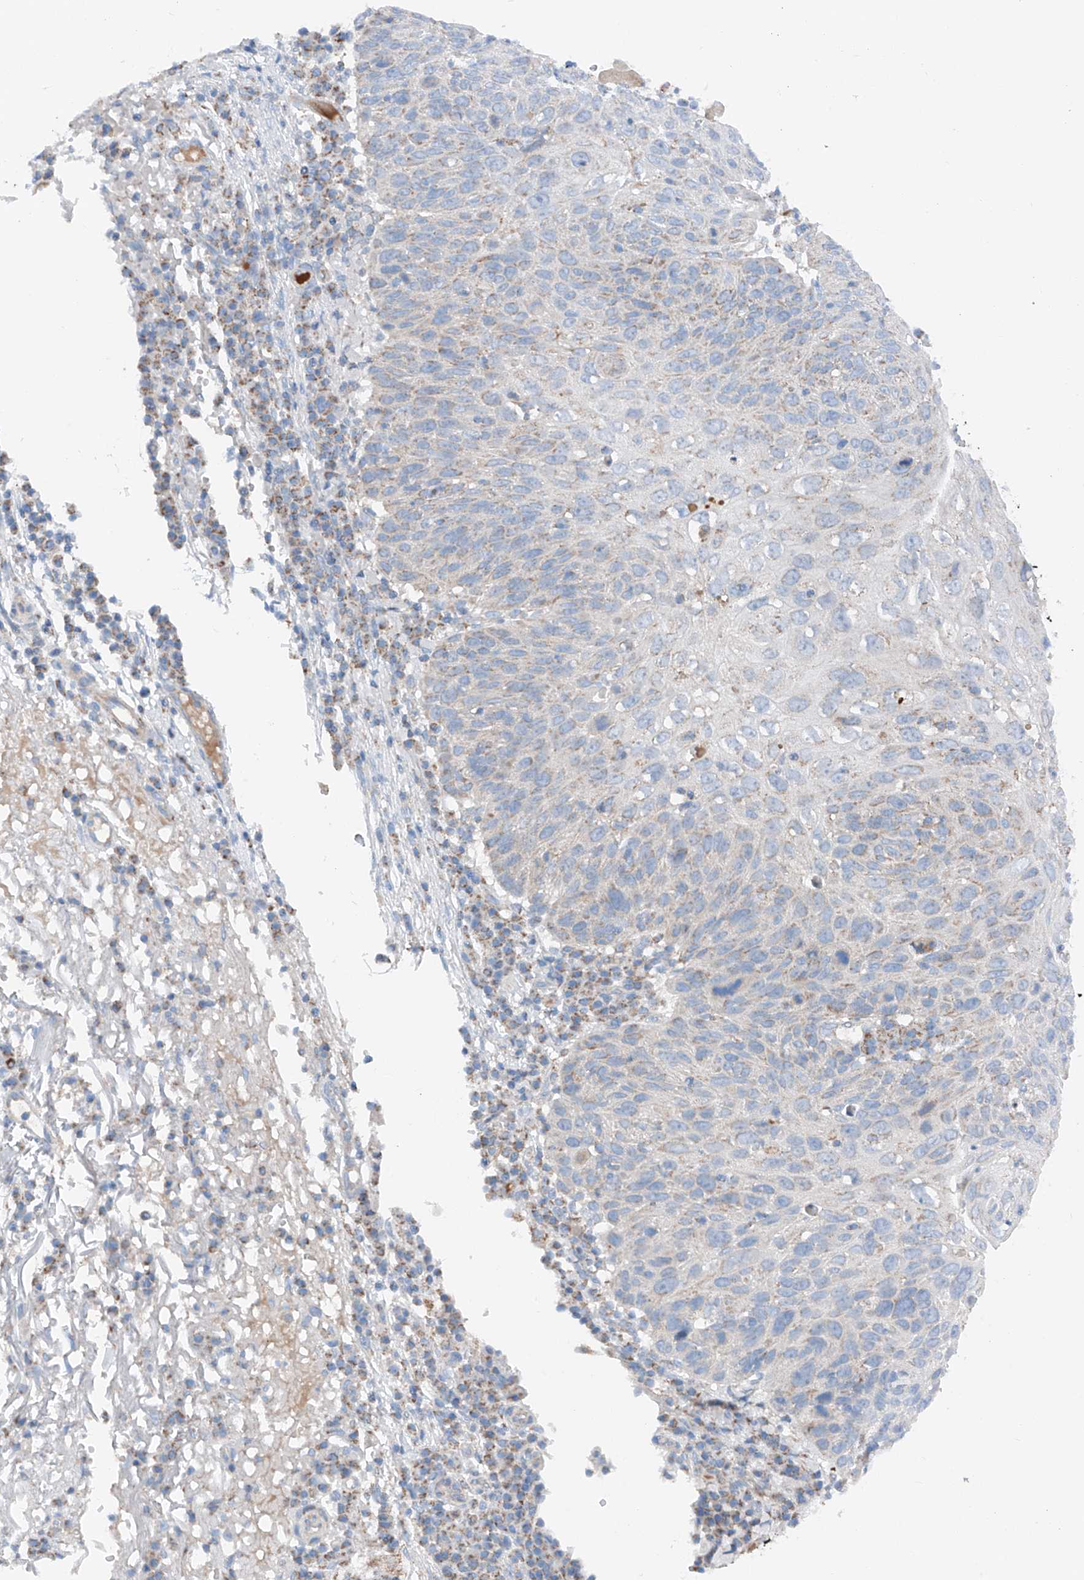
{"staining": {"intensity": "negative", "quantity": "none", "location": "none"}, "tissue": "skin cancer", "cell_type": "Tumor cells", "image_type": "cancer", "snomed": [{"axis": "morphology", "description": "Squamous cell carcinoma, NOS"}, {"axis": "topography", "description": "Skin"}], "caption": "This is an IHC image of skin cancer (squamous cell carcinoma). There is no positivity in tumor cells.", "gene": "MRAP", "patient": {"sex": "female", "age": 90}}